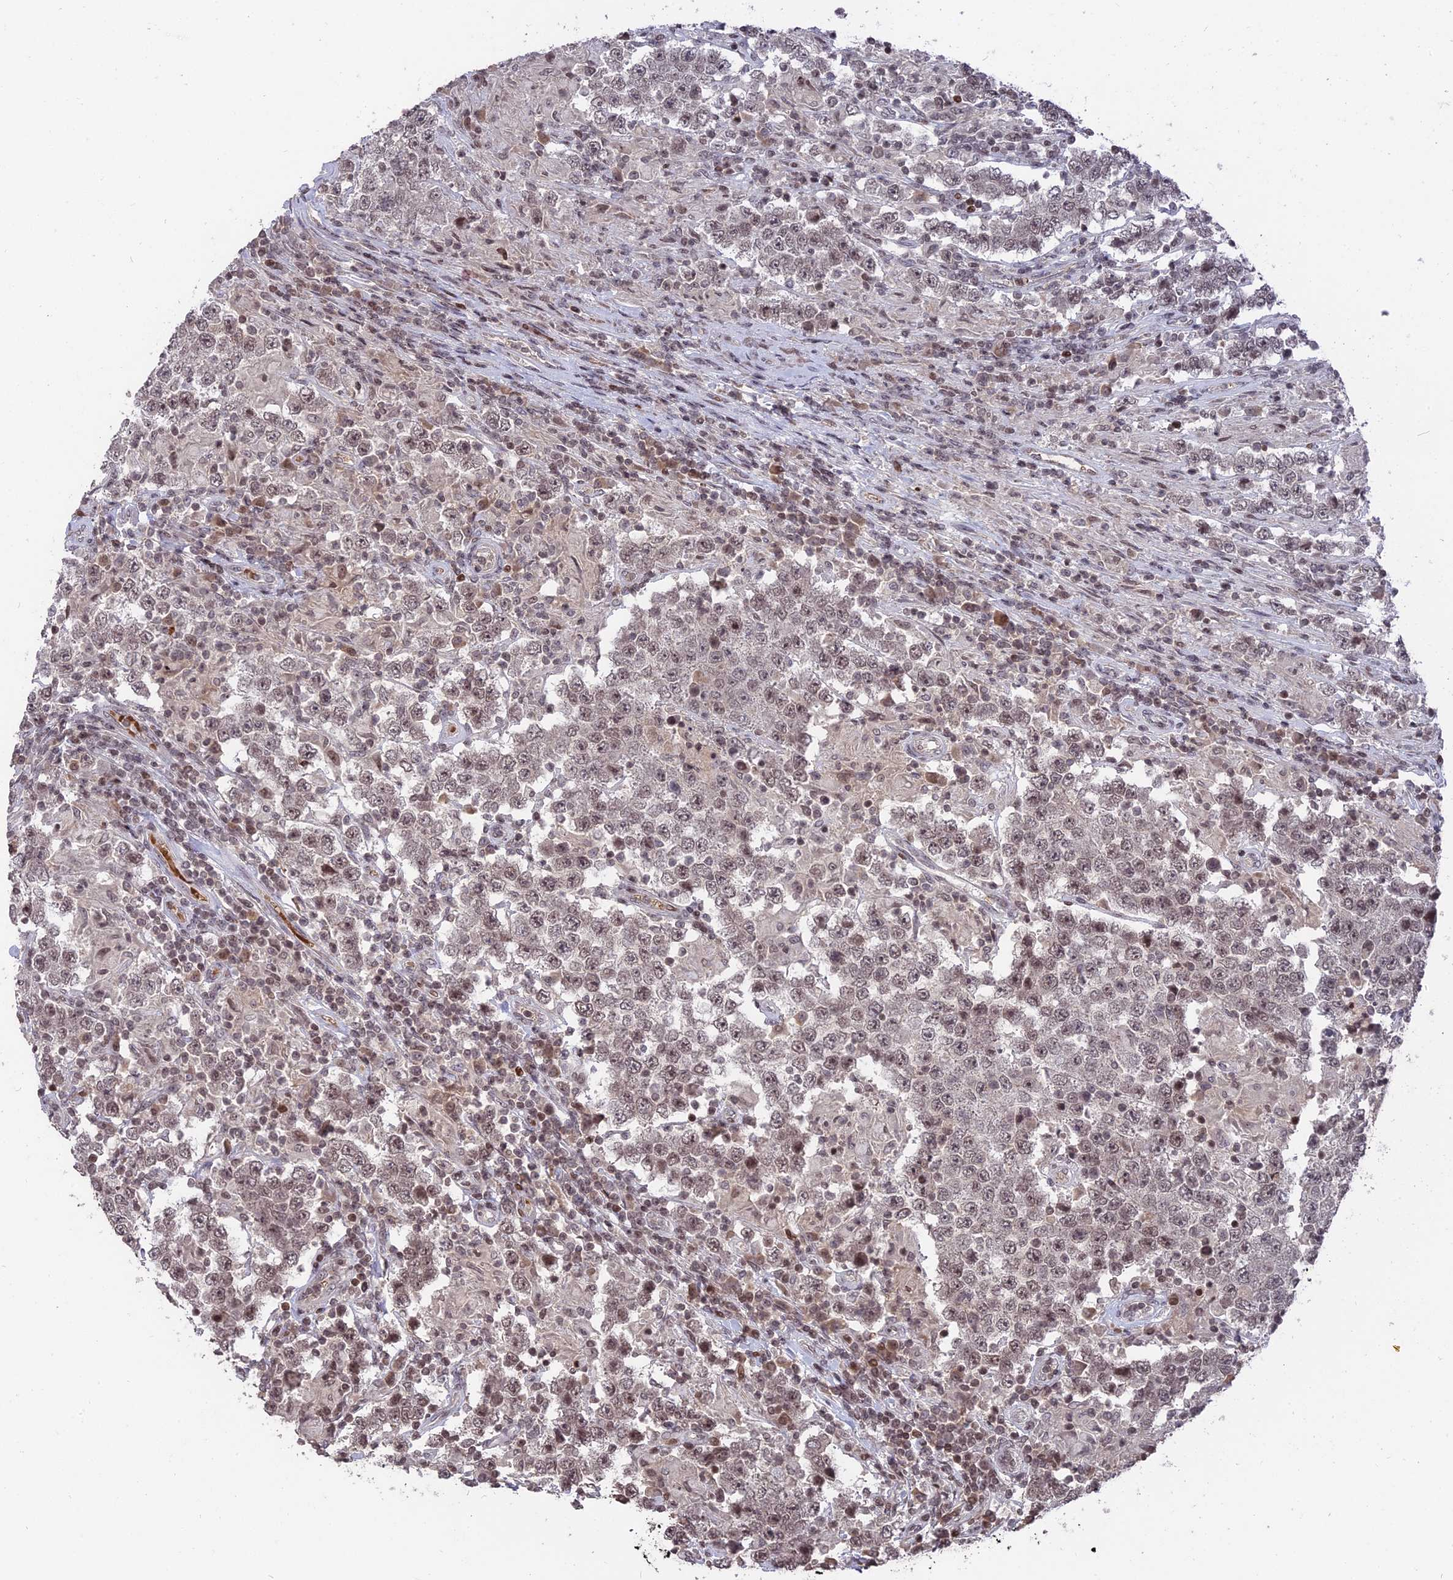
{"staining": {"intensity": "weak", "quantity": "<25%", "location": "nuclear"}, "tissue": "testis cancer", "cell_type": "Tumor cells", "image_type": "cancer", "snomed": [{"axis": "morphology", "description": "Normal tissue, NOS"}, {"axis": "morphology", "description": "Urothelial carcinoma, High grade"}, {"axis": "morphology", "description": "Seminoma, NOS"}, {"axis": "morphology", "description": "Carcinoma, Embryonal, NOS"}, {"axis": "topography", "description": "Urinary bladder"}, {"axis": "topography", "description": "Testis"}], "caption": "Testis cancer stained for a protein using IHC displays no staining tumor cells.", "gene": "NR1H3", "patient": {"sex": "male", "age": 41}}